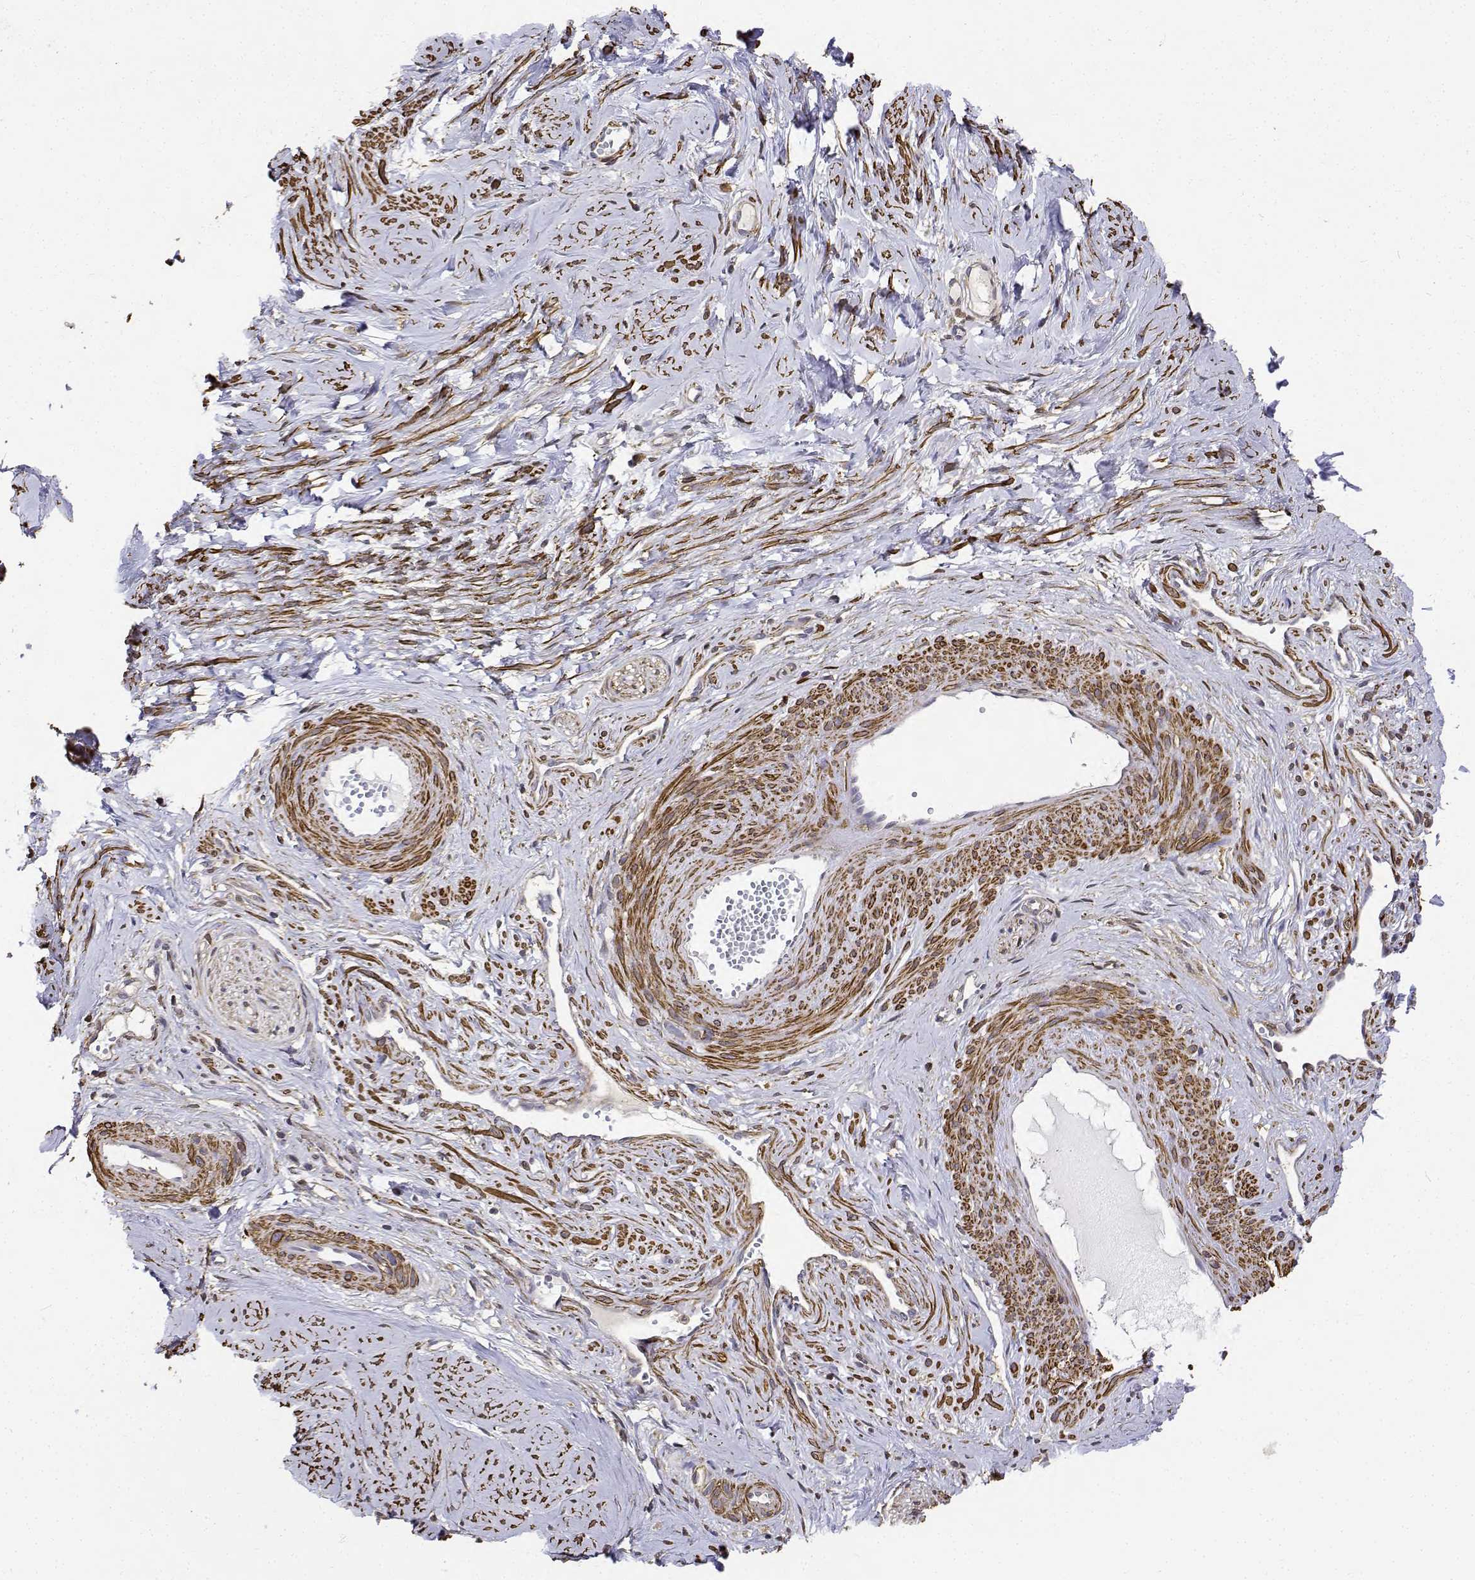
{"staining": {"intensity": "strong", "quantity": ">75%", "location": "cytoplasmic/membranous"}, "tissue": "smooth muscle", "cell_type": "Smooth muscle cells", "image_type": "normal", "snomed": [{"axis": "morphology", "description": "Normal tissue, NOS"}, {"axis": "topography", "description": "Smooth muscle"}], "caption": "Smooth muscle cells display high levels of strong cytoplasmic/membranous staining in approximately >75% of cells in unremarkable human smooth muscle. (DAB (3,3'-diaminobenzidine) IHC, brown staining for protein, blue staining for nuclei).", "gene": "PCID2", "patient": {"sex": "female", "age": 48}}